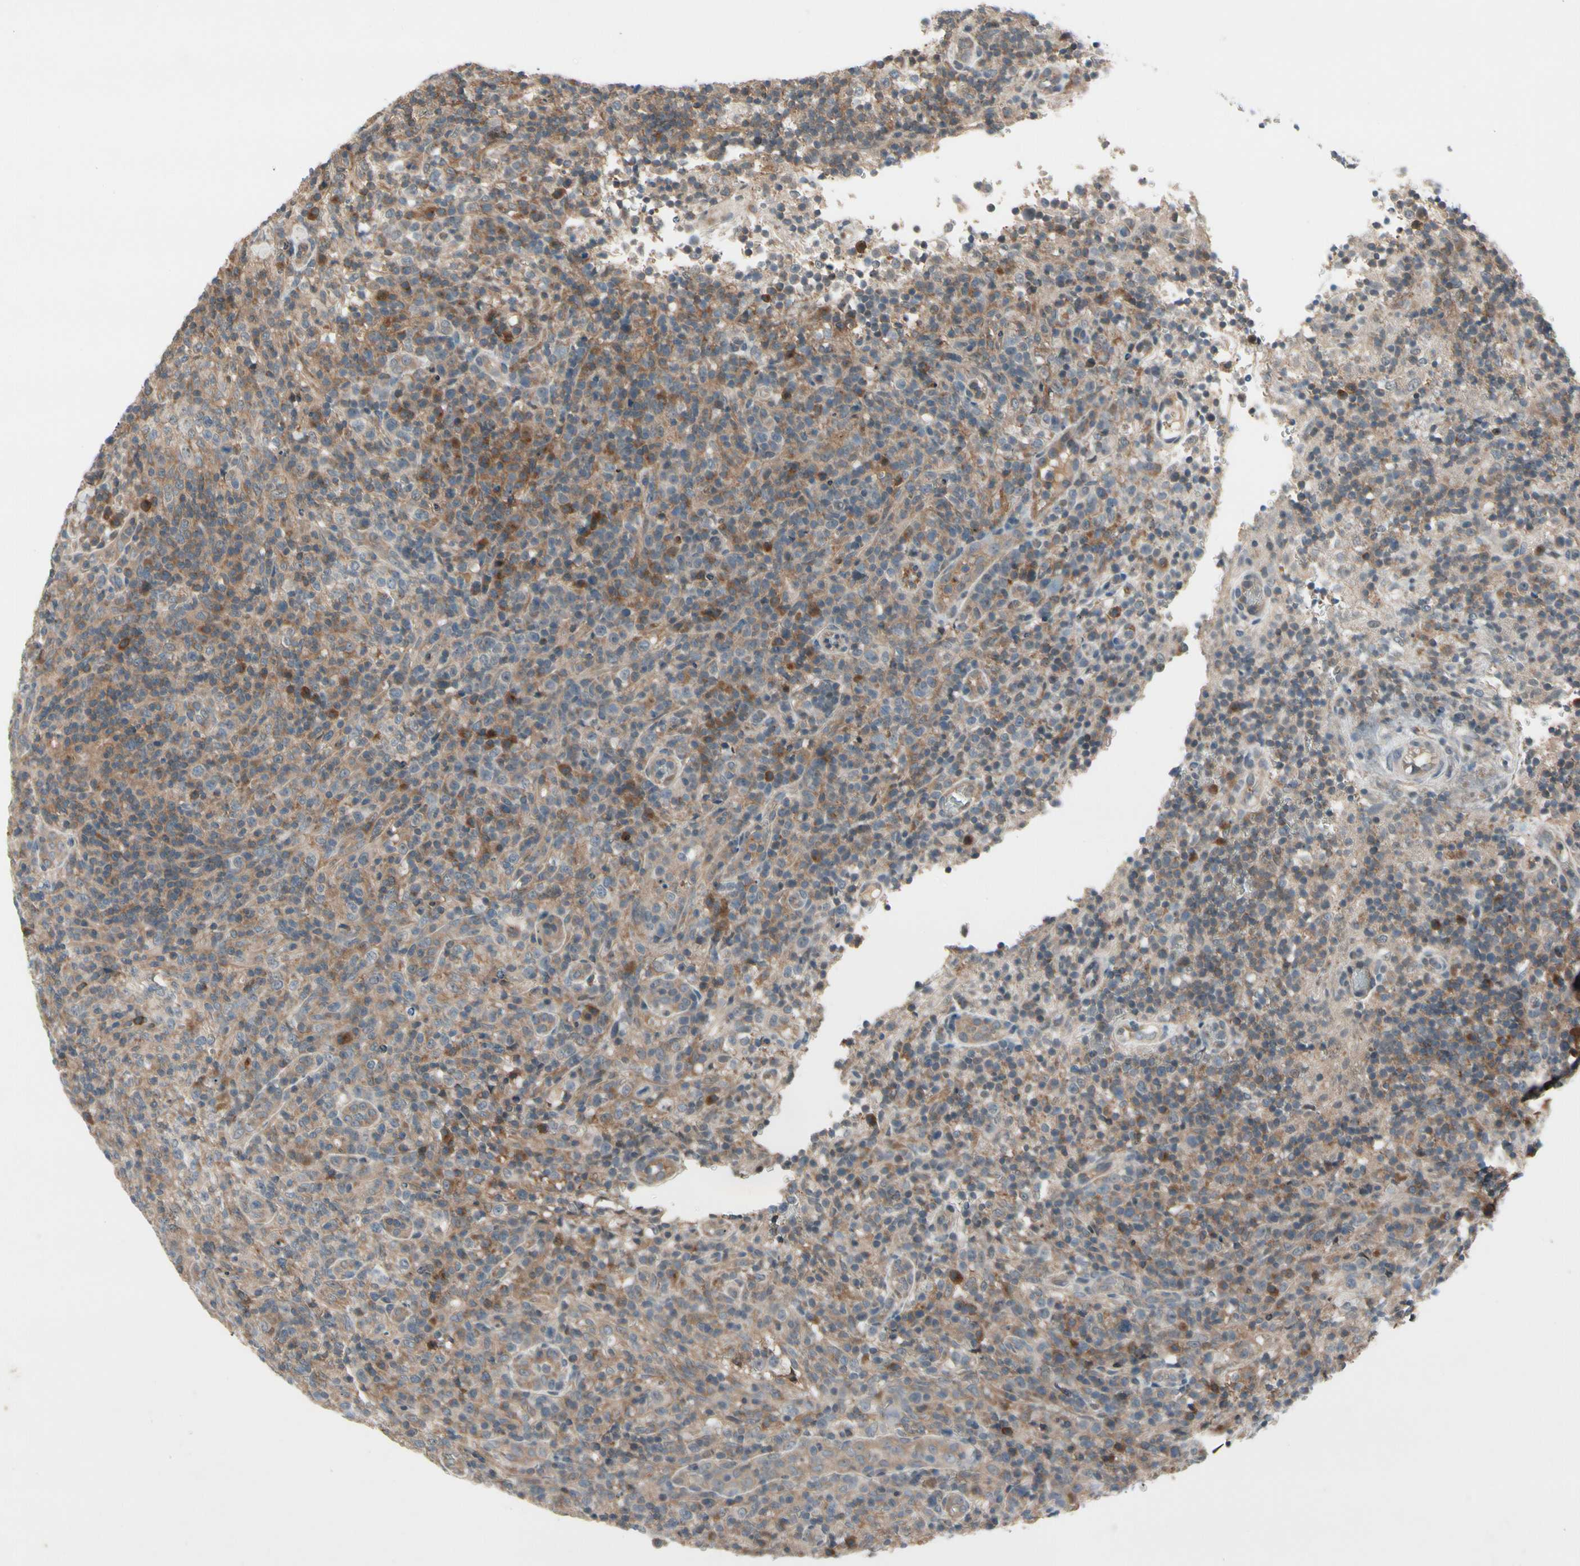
{"staining": {"intensity": "moderate", "quantity": ">75%", "location": "cytoplasmic/membranous"}, "tissue": "lymphoma", "cell_type": "Tumor cells", "image_type": "cancer", "snomed": [{"axis": "morphology", "description": "Malignant lymphoma, non-Hodgkin's type, High grade"}, {"axis": "topography", "description": "Lymph node"}], "caption": "Lymphoma stained with IHC displays moderate cytoplasmic/membranous staining in approximately >75% of tumor cells.", "gene": "NSF", "patient": {"sex": "female", "age": 76}}